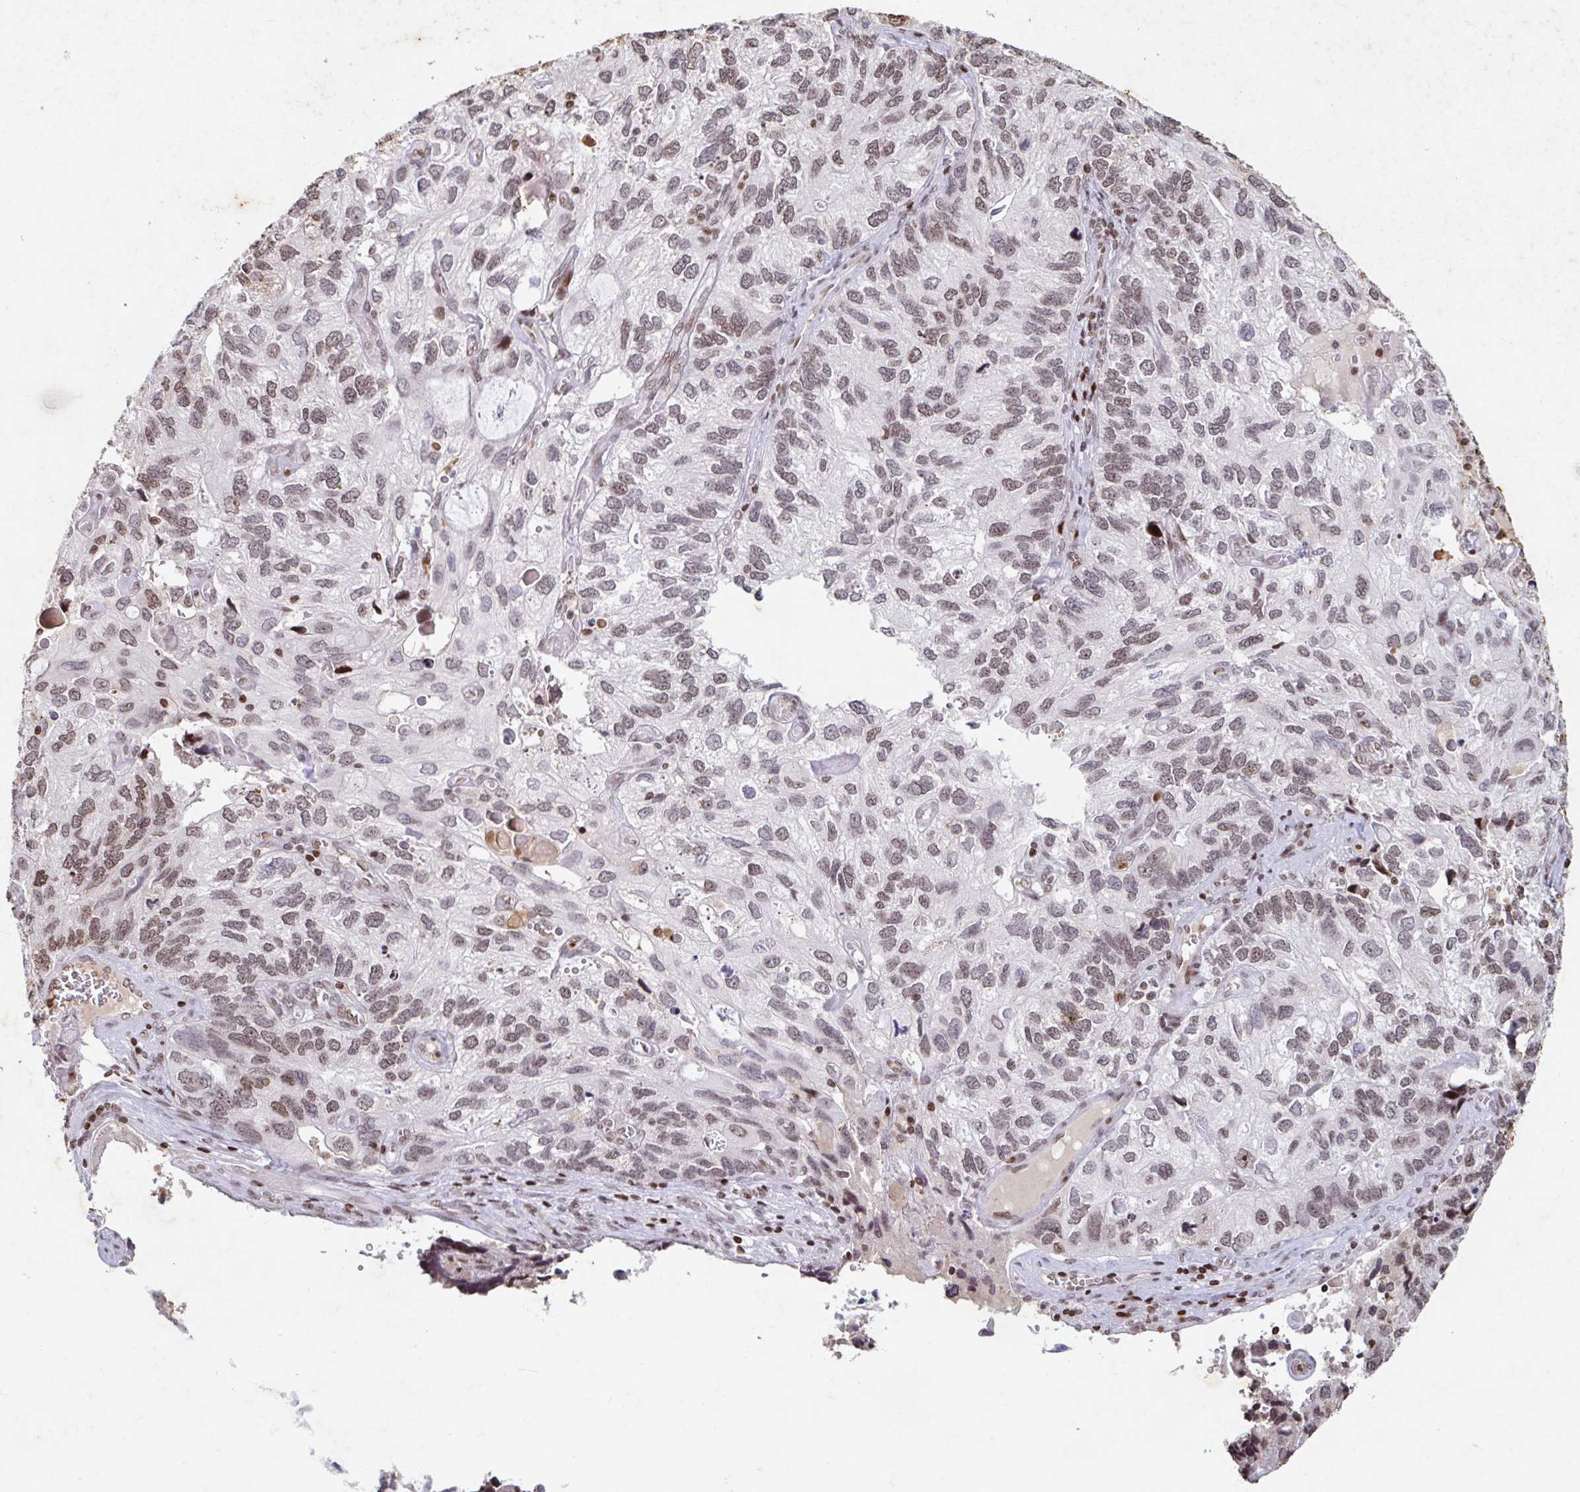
{"staining": {"intensity": "moderate", "quantity": "25%-75%", "location": "nuclear"}, "tissue": "endometrial cancer", "cell_type": "Tumor cells", "image_type": "cancer", "snomed": [{"axis": "morphology", "description": "Carcinoma, NOS"}, {"axis": "topography", "description": "Uterus"}], "caption": "This histopathology image demonstrates immunohistochemistry (IHC) staining of human endometrial cancer, with medium moderate nuclear expression in approximately 25%-75% of tumor cells.", "gene": "C19orf53", "patient": {"sex": "female", "age": 76}}